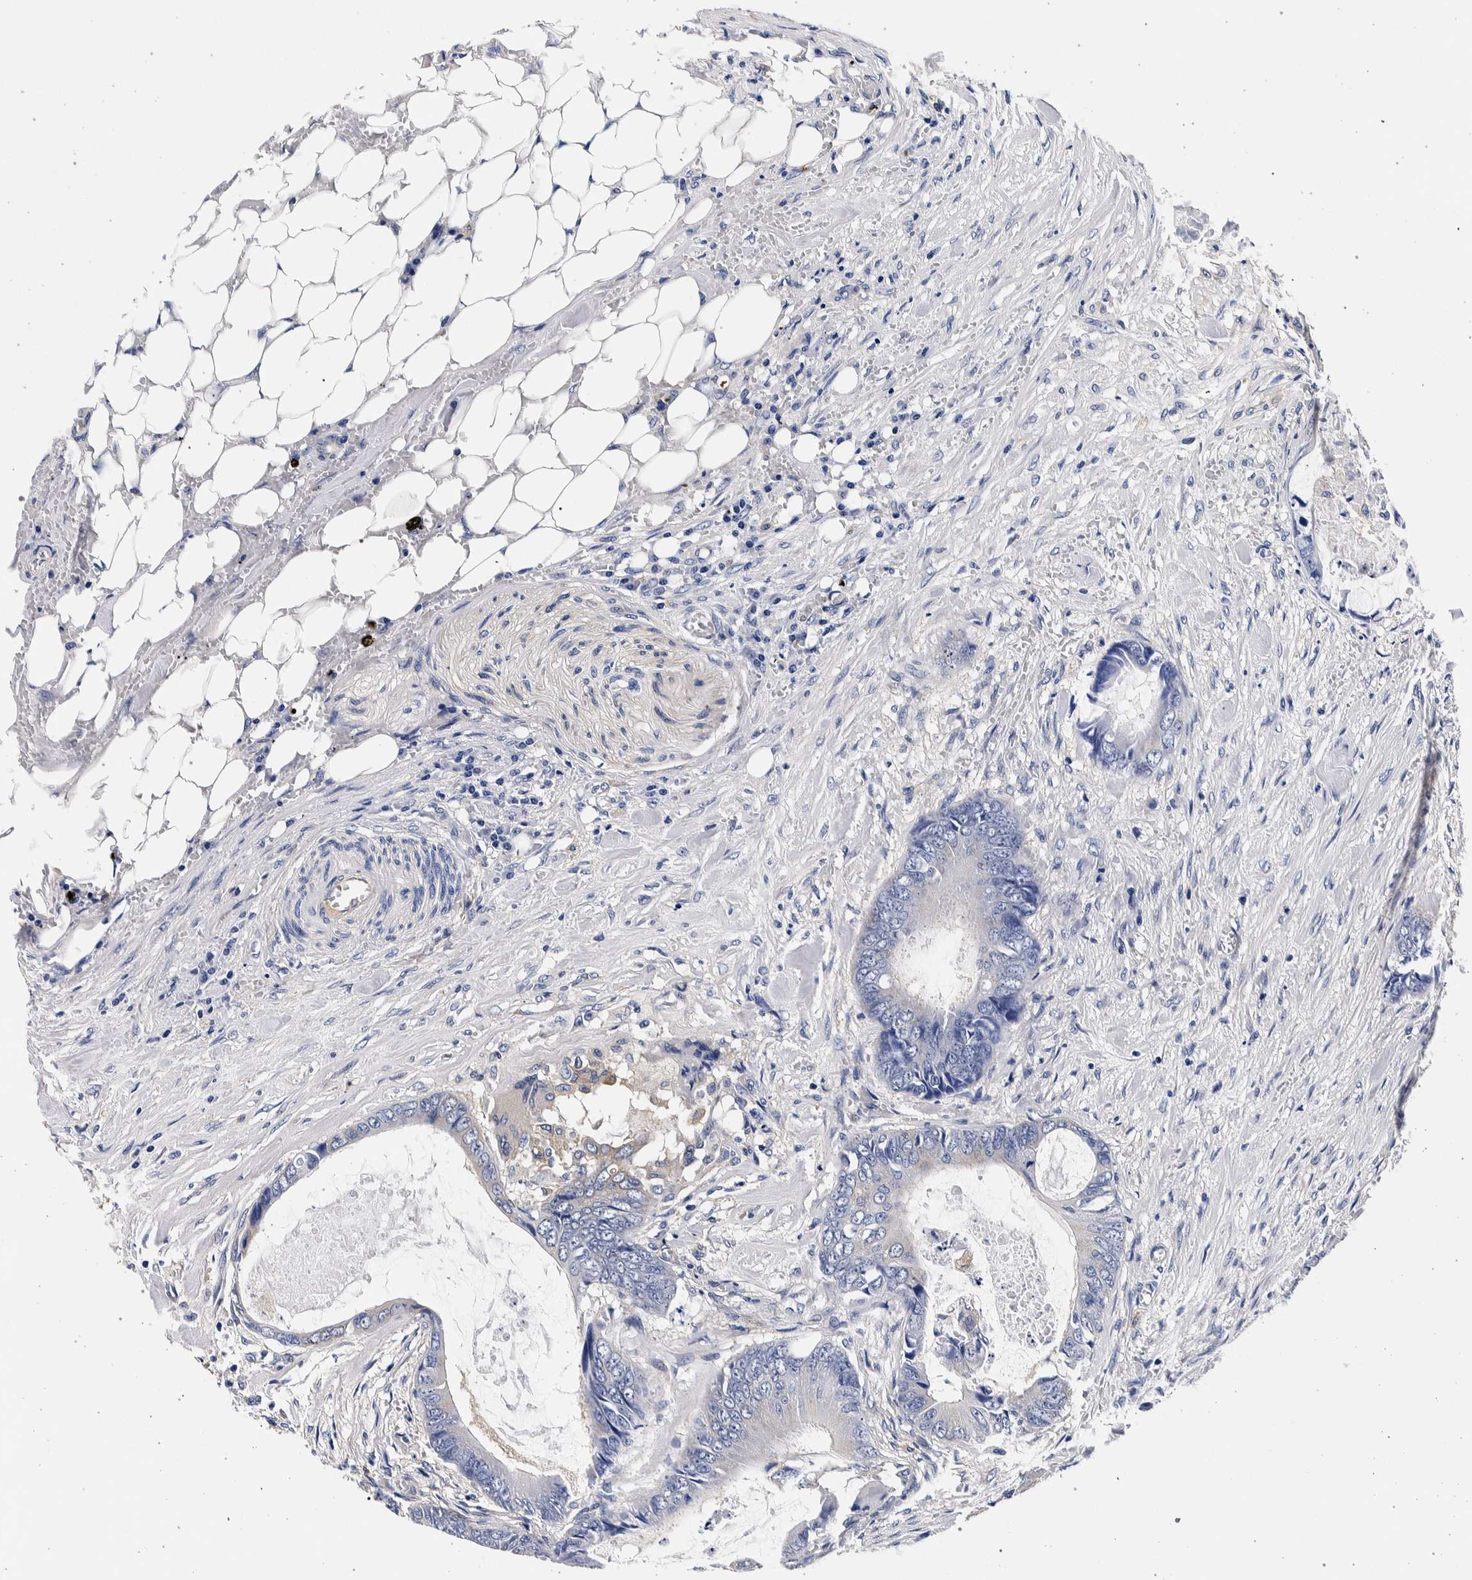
{"staining": {"intensity": "negative", "quantity": "none", "location": "none"}, "tissue": "colorectal cancer", "cell_type": "Tumor cells", "image_type": "cancer", "snomed": [{"axis": "morphology", "description": "Normal tissue, NOS"}, {"axis": "morphology", "description": "Adenocarcinoma, NOS"}, {"axis": "topography", "description": "Rectum"}, {"axis": "topography", "description": "Peripheral nerve tissue"}], "caption": "IHC photomicrograph of adenocarcinoma (colorectal) stained for a protein (brown), which demonstrates no positivity in tumor cells. (Brightfield microscopy of DAB (3,3'-diaminobenzidine) immunohistochemistry (IHC) at high magnification).", "gene": "NIBAN2", "patient": {"sex": "female", "age": 77}}